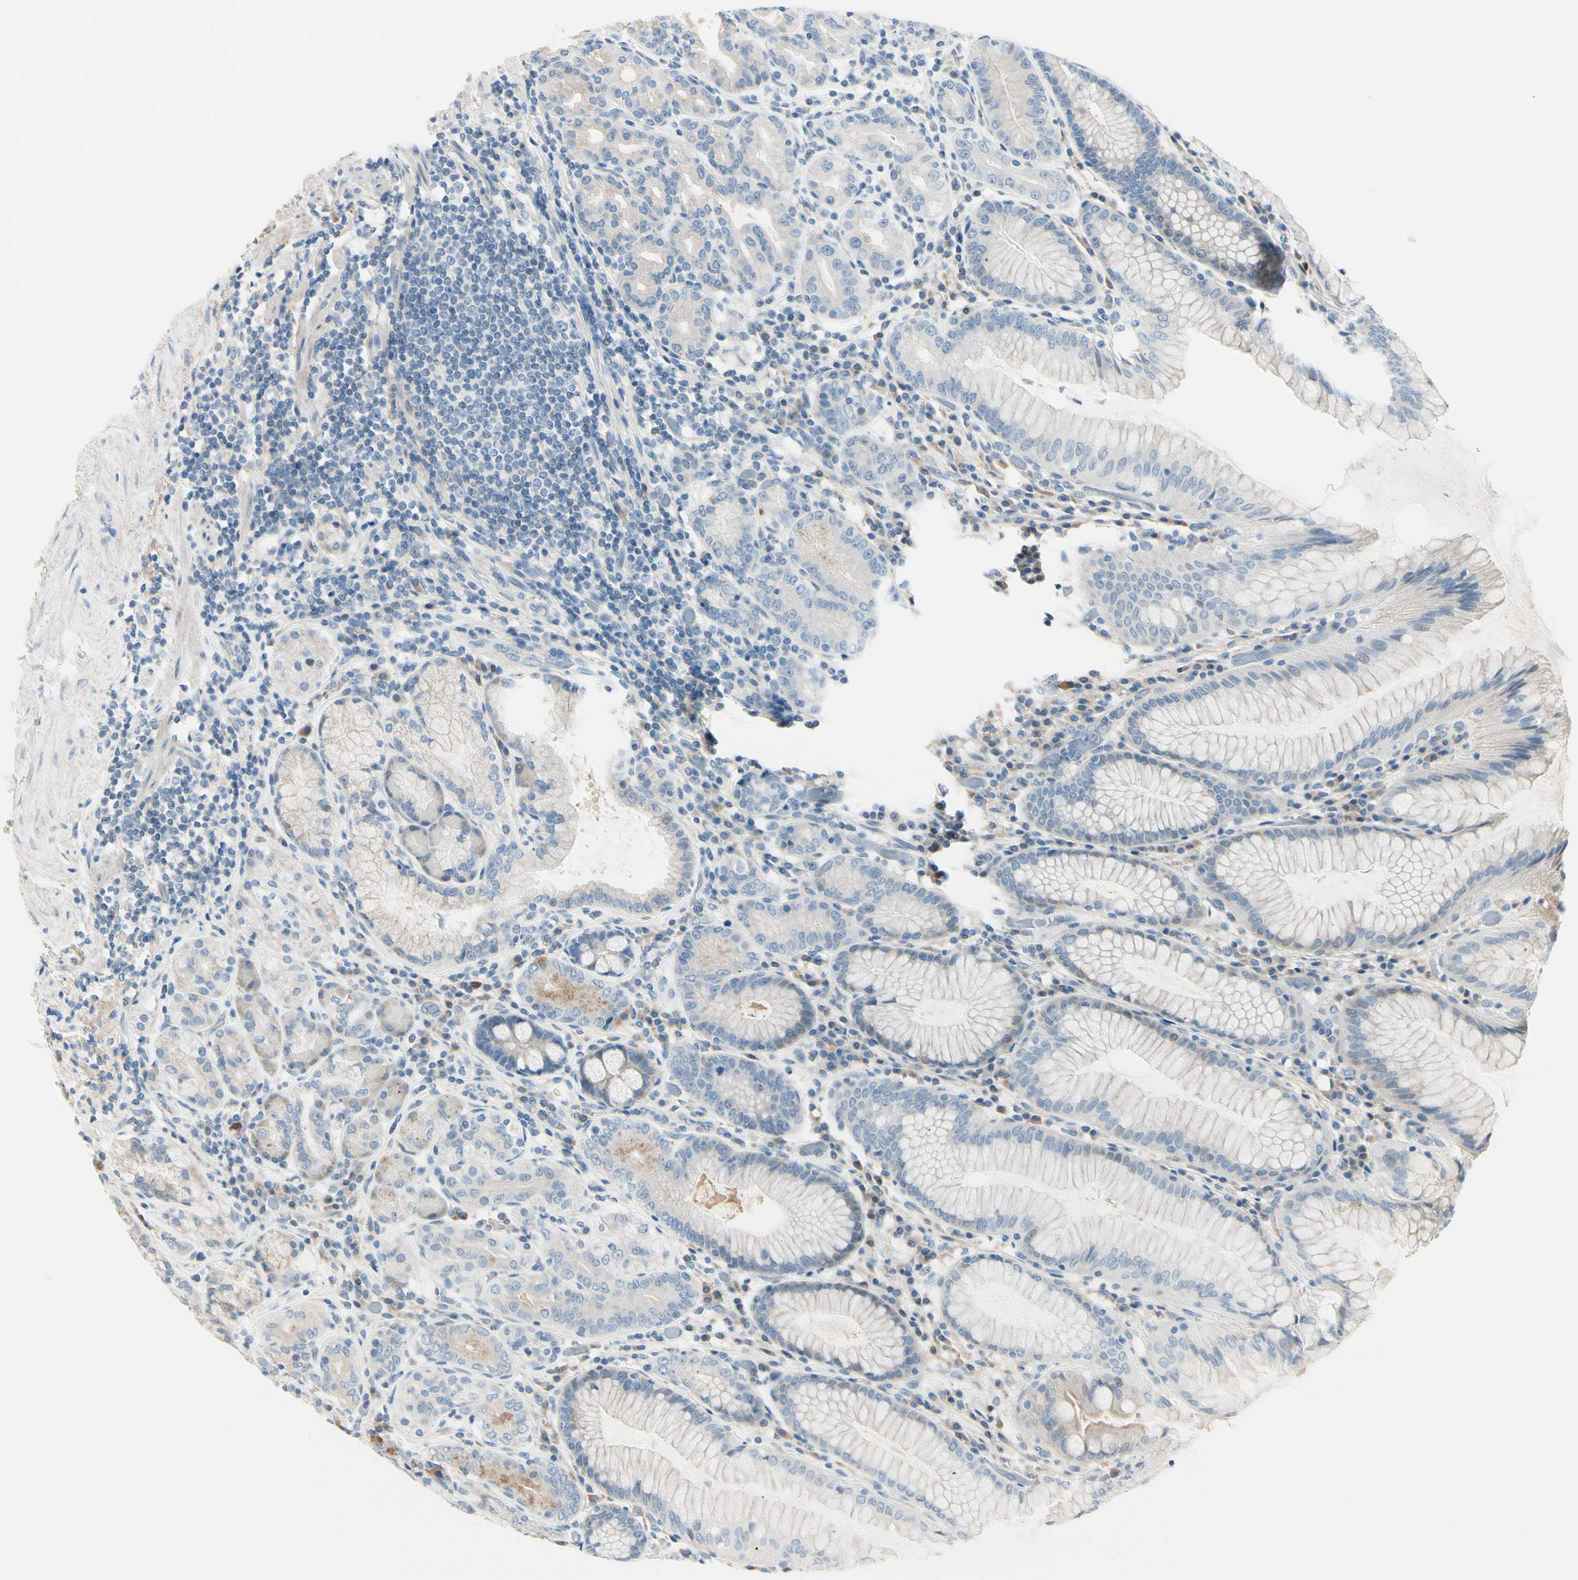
{"staining": {"intensity": "negative", "quantity": "none", "location": "none"}, "tissue": "stomach", "cell_type": "Glandular cells", "image_type": "normal", "snomed": [{"axis": "morphology", "description": "Normal tissue, NOS"}, {"axis": "topography", "description": "Stomach, lower"}], "caption": "This is a photomicrograph of immunohistochemistry staining of normal stomach, which shows no expression in glandular cells.", "gene": "EPHA3", "patient": {"sex": "female", "age": 76}}